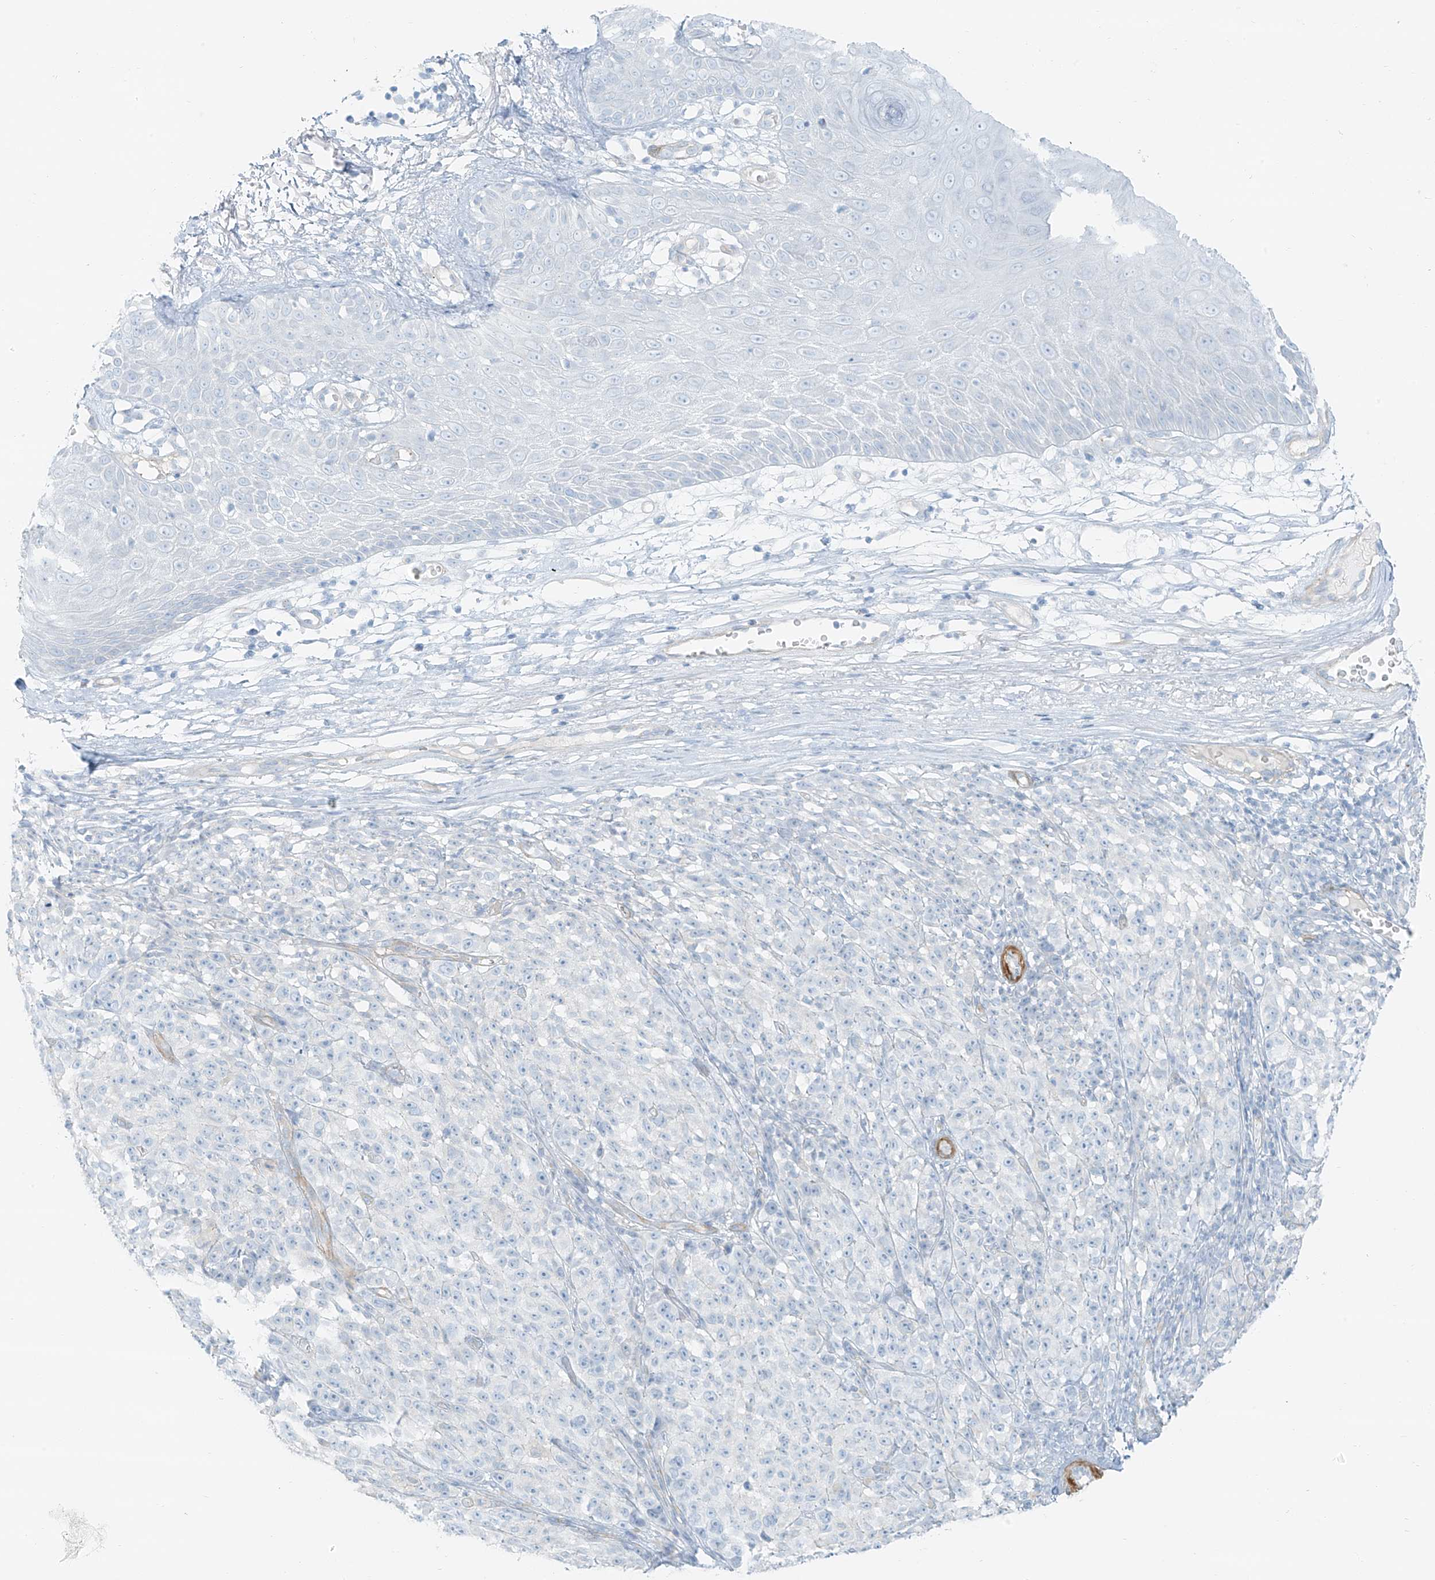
{"staining": {"intensity": "negative", "quantity": "none", "location": "none"}, "tissue": "melanoma", "cell_type": "Tumor cells", "image_type": "cancer", "snomed": [{"axis": "morphology", "description": "Malignant melanoma, NOS"}, {"axis": "topography", "description": "Skin"}], "caption": "Protein analysis of melanoma displays no significant positivity in tumor cells.", "gene": "SMCP", "patient": {"sex": "female", "age": 82}}